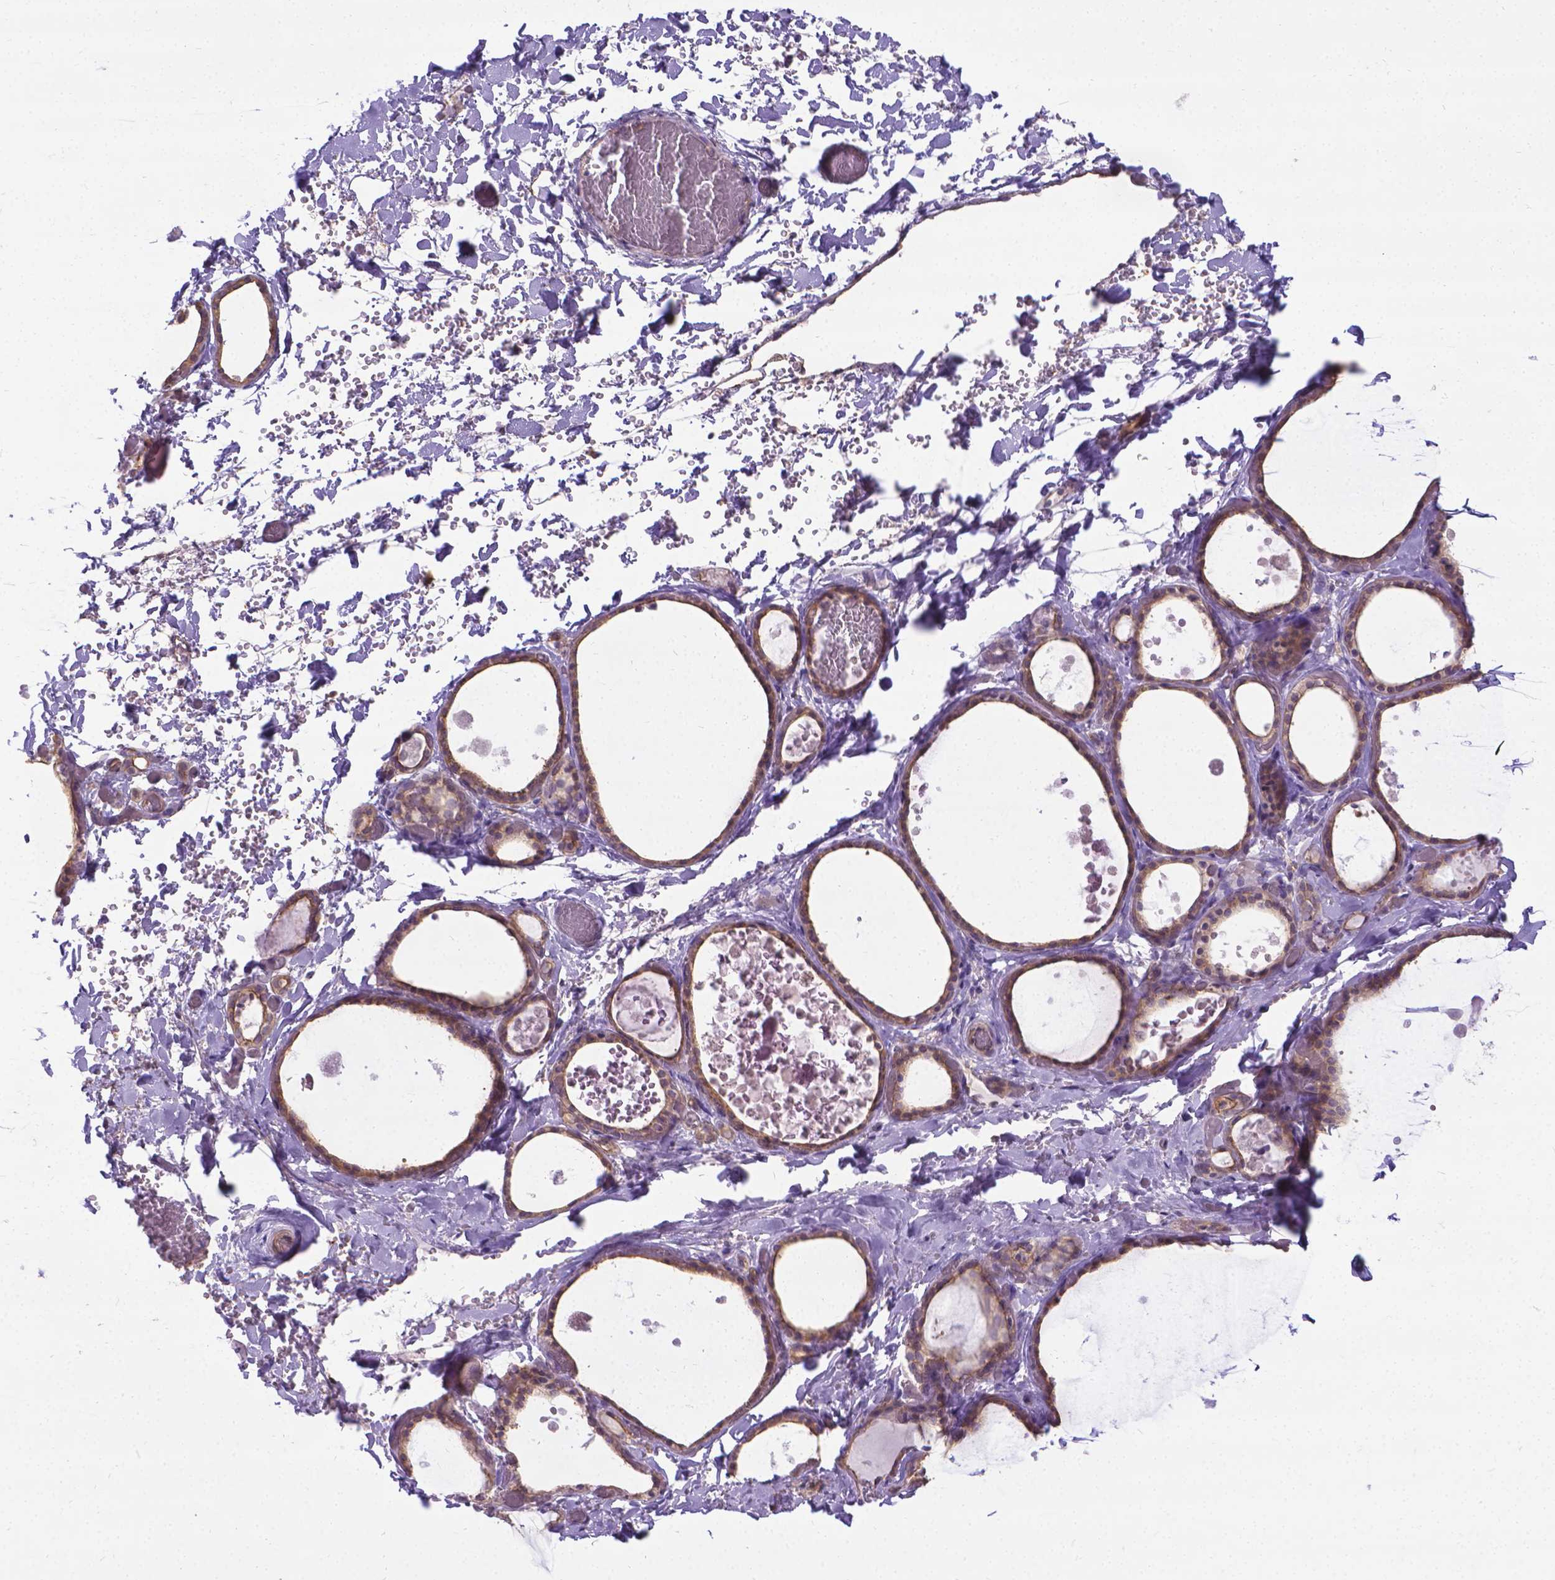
{"staining": {"intensity": "weak", "quantity": "25%-75%", "location": "cytoplasmic/membranous"}, "tissue": "thyroid gland", "cell_type": "Glandular cells", "image_type": "normal", "snomed": [{"axis": "morphology", "description": "Normal tissue, NOS"}, {"axis": "topography", "description": "Thyroid gland"}], "caption": "Protein staining by IHC reveals weak cytoplasmic/membranous staining in approximately 25%-75% of glandular cells in normal thyroid gland.", "gene": "CFAP299", "patient": {"sex": "female", "age": 56}}